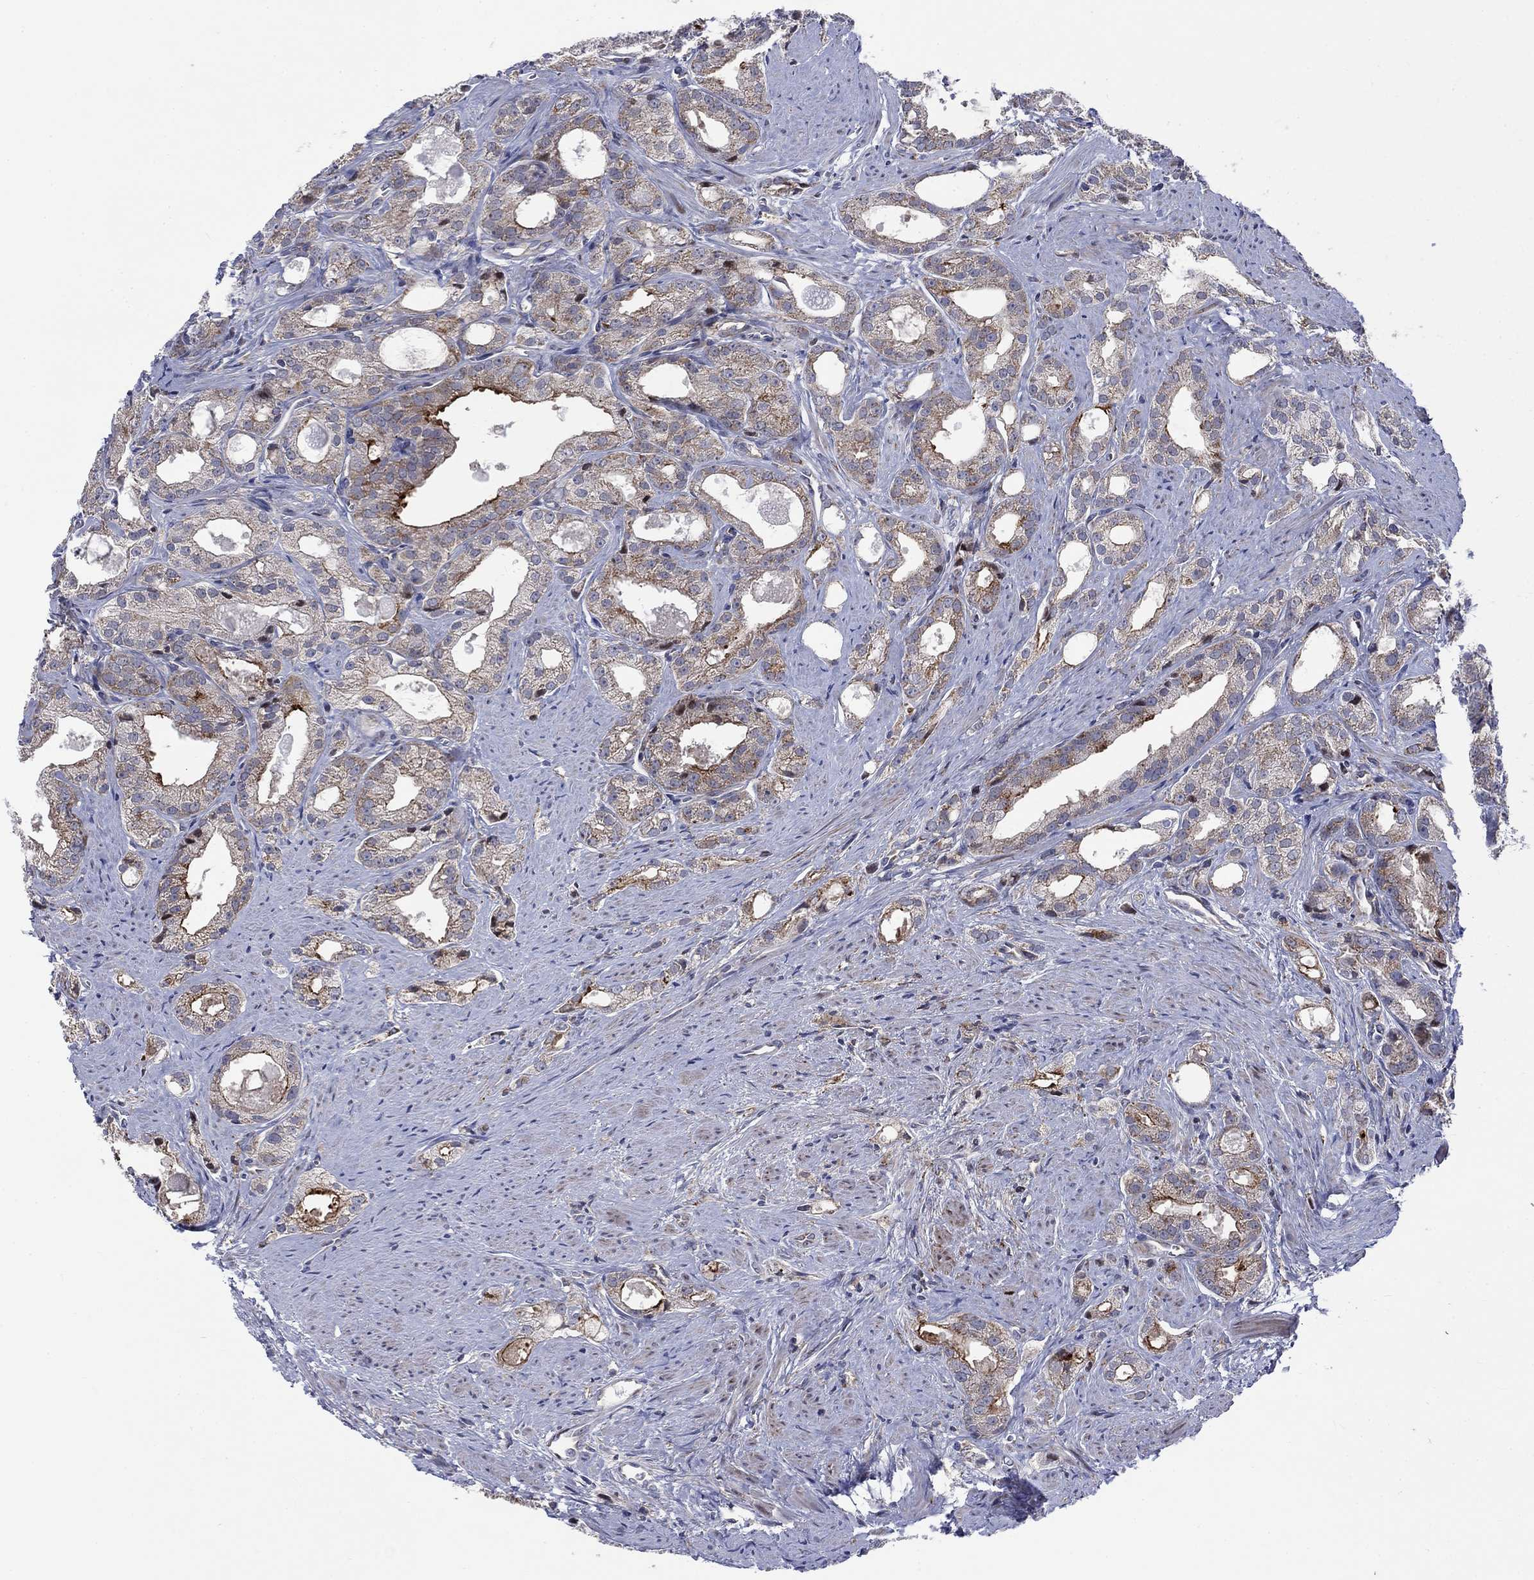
{"staining": {"intensity": "weak", "quantity": "25%-75%", "location": "cytoplasmic/membranous"}, "tissue": "prostate cancer", "cell_type": "Tumor cells", "image_type": "cancer", "snomed": [{"axis": "morphology", "description": "Adenocarcinoma, NOS"}, {"axis": "morphology", "description": "Adenocarcinoma, High grade"}, {"axis": "topography", "description": "Prostate"}], "caption": "A photomicrograph showing weak cytoplasmic/membranous staining in approximately 25%-75% of tumor cells in prostate cancer (adenocarcinoma (high-grade)), as visualized by brown immunohistochemical staining.", "gene": "SLC35F2", "patient": {"sex": "male", "age": 70}}